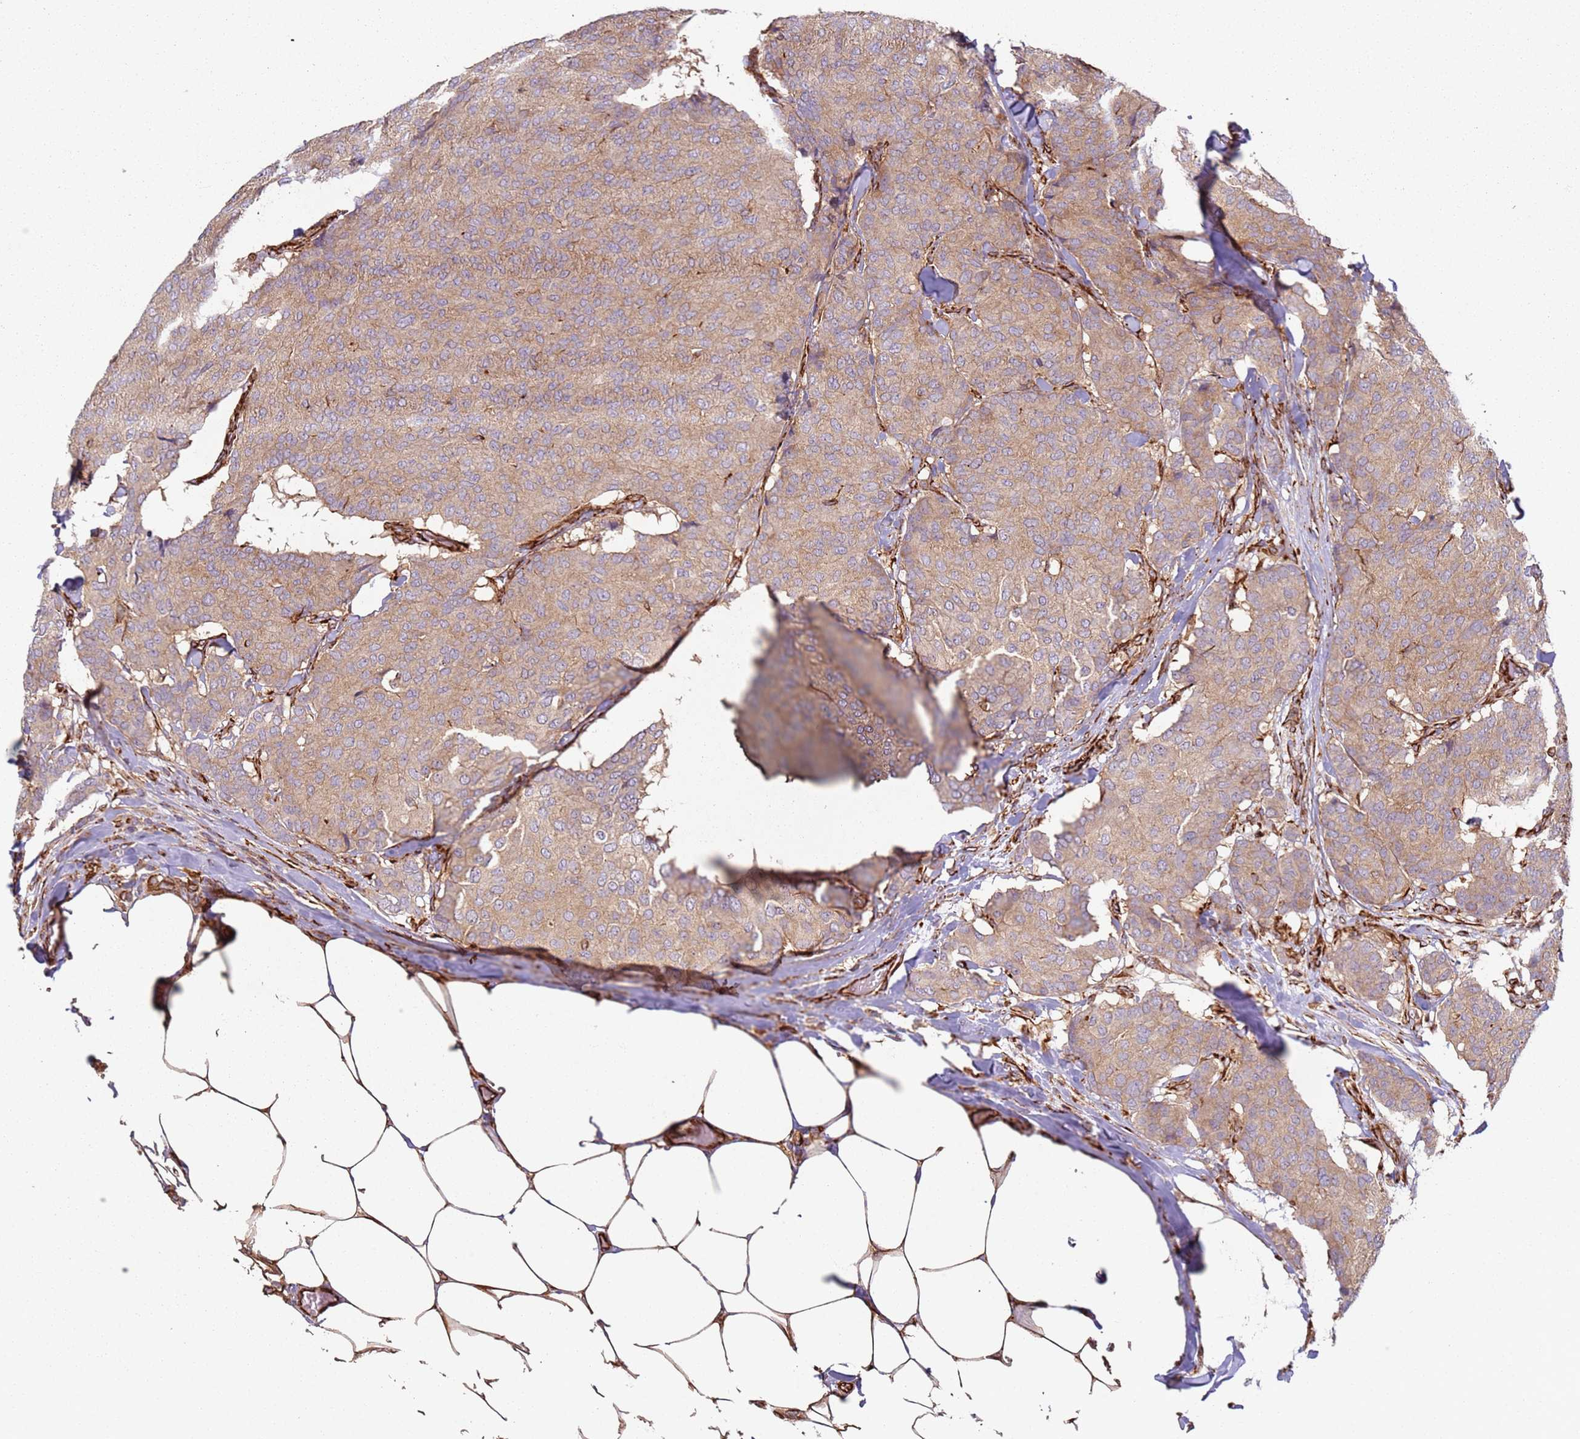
{"staining": {"intensity": "moderate", "quantity": ">75%", "location": "cytoplasmic/membranous"}, "tissue": "breast cancer", "cell_type": "Tumor cells", "image_type": "cancer", "snomed": [{"axis": "morphology", "description": "Duct carcinoma"}, {"axis": "topography", "description": "Breast"}], "caption": "A micrograph of breast cancer stained for a protein reveals moderate cytoplasmic/membranous brown staining in tumor cells.", "gene": "SNAPIN", "patient": {"sex": "female", "age": 75}}